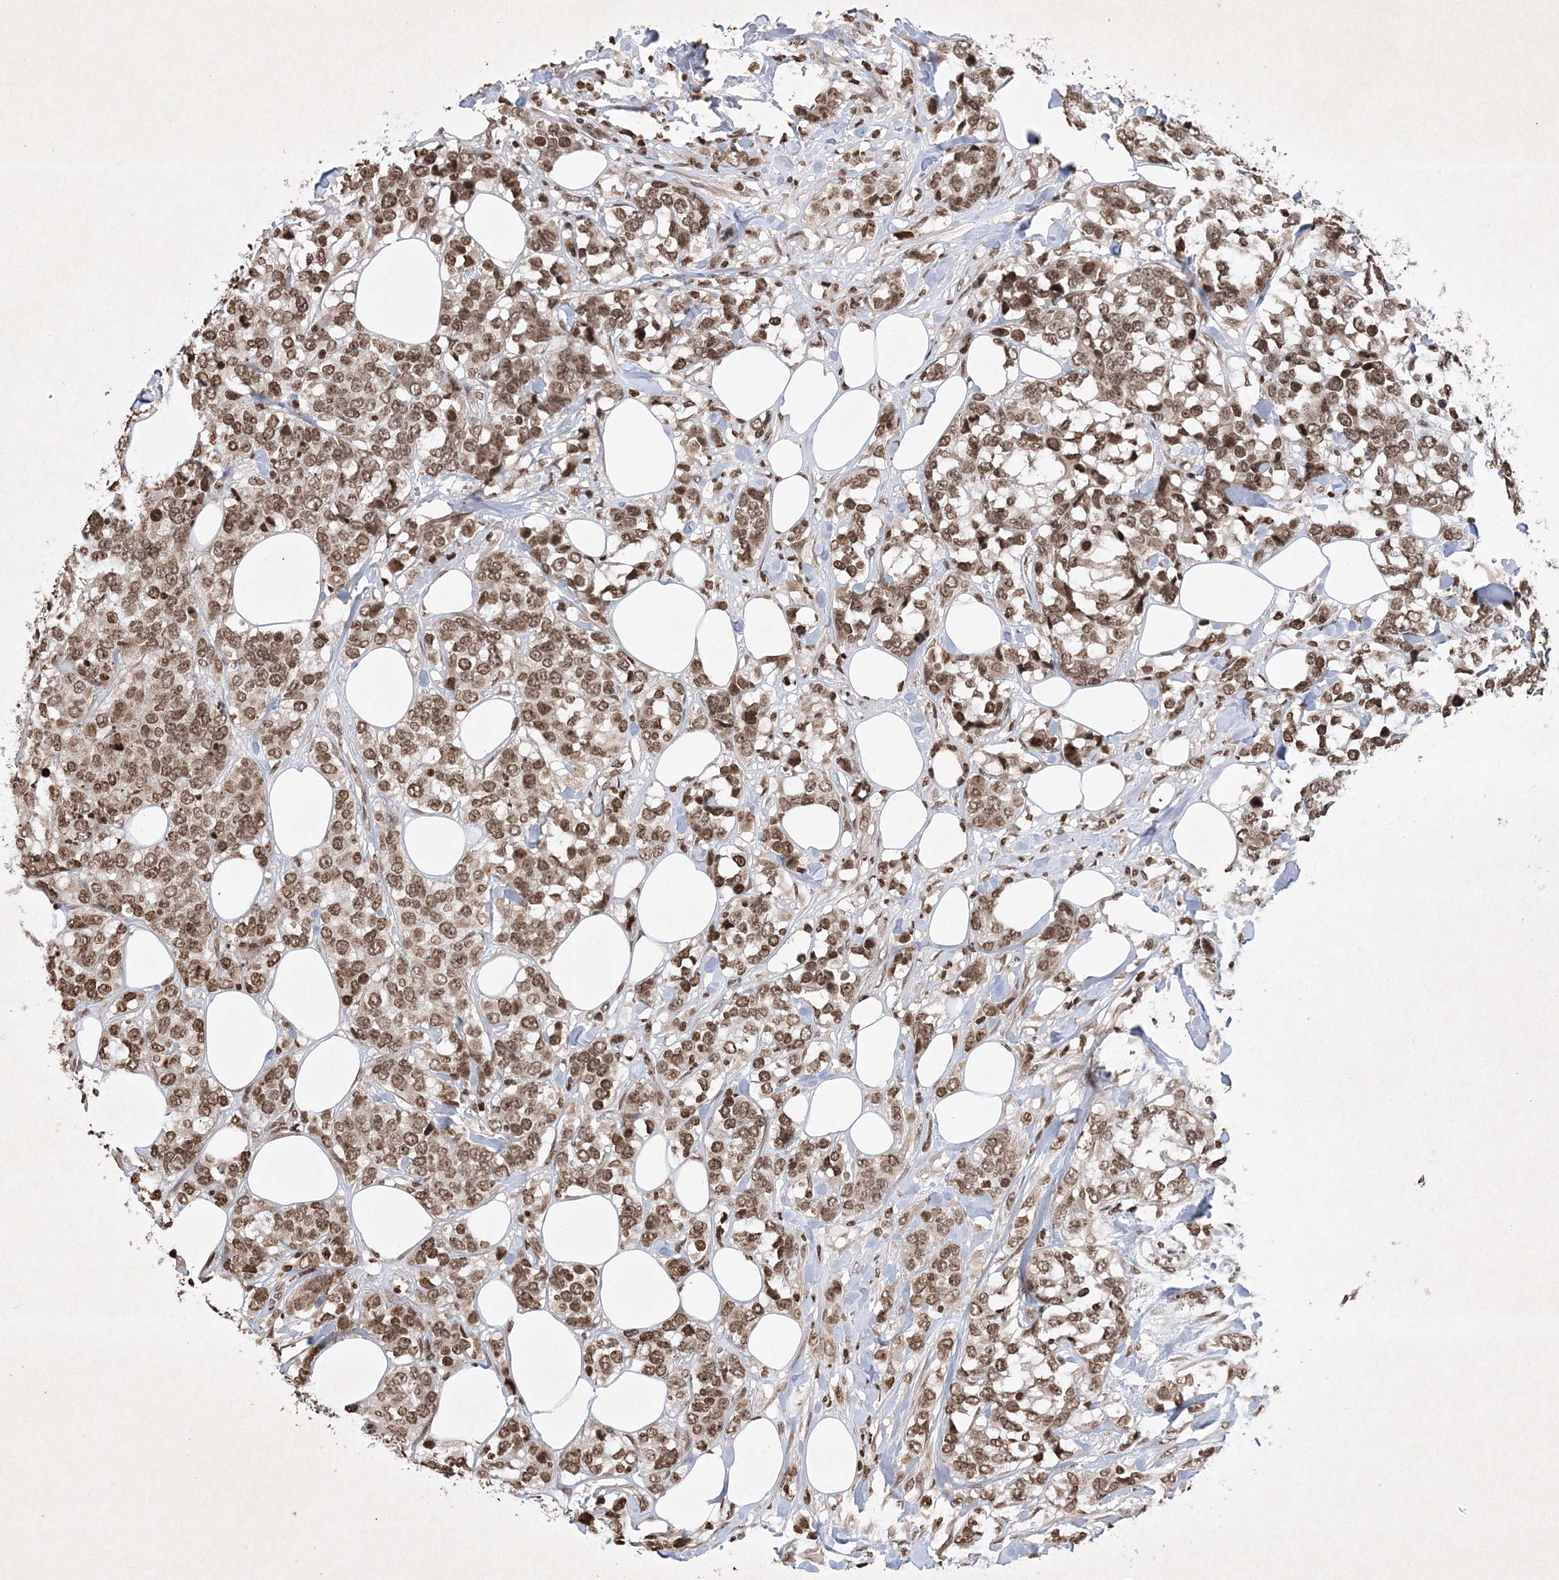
{"staining": {"intensity": "moderate", "quantity": ">75%", "location": "nuclear"}, "tissue": "breast cancer", "cell_type": "Tumor cells", "image_type": "cancer", "snomed": [{"axis": "morphology", "description": "Lobular carcinoma"}, {"axis": "topography", "description": "Breast"}], "caption": "Immunohistochemical staining of human breast cancer (lobular carcinoma) shows medium levels of moderate nuclear protein positivity in about >75% of tumor cells.", "gene": "NEDD9", "patient": {"sex": "female", "age": 59}}